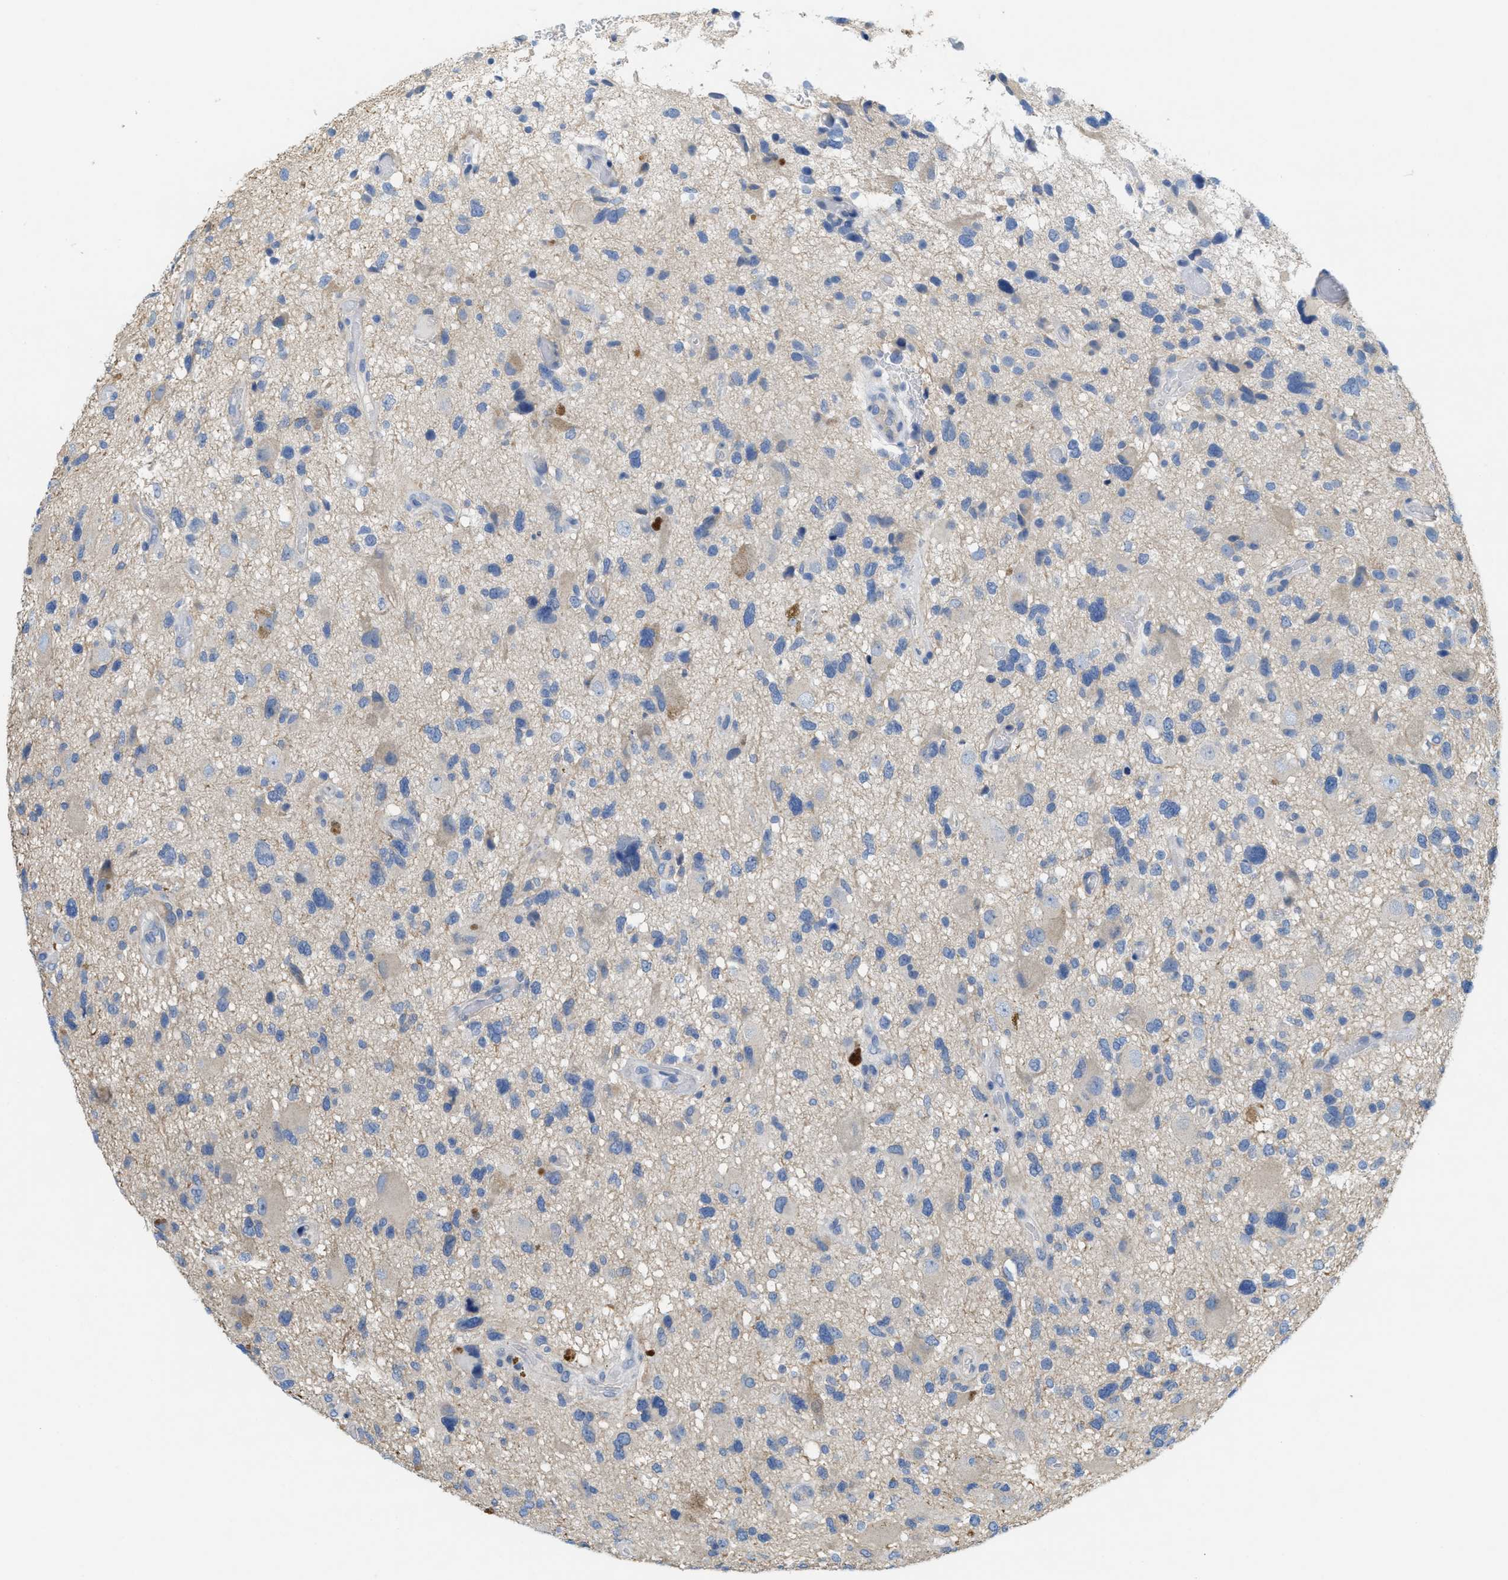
{"staining": {"intensity": "negative", "quantity": "none", "location": "none"}, "tissue": "glioma", "cell_type": "Tumor cells", "image_type": "cancer", "snomed": [{"axis": "morphology", "description": "Glioma, malignant, High grade"}, {"axis": "topography", "description": "Brain"}], "caption": "High-grade glioma (malignant) stained for a protein using immunohistochemistry (IHC) displays no expression tumor cells.", "gene": "CPA2", "patient": {"sex": "male", "age": 33}}